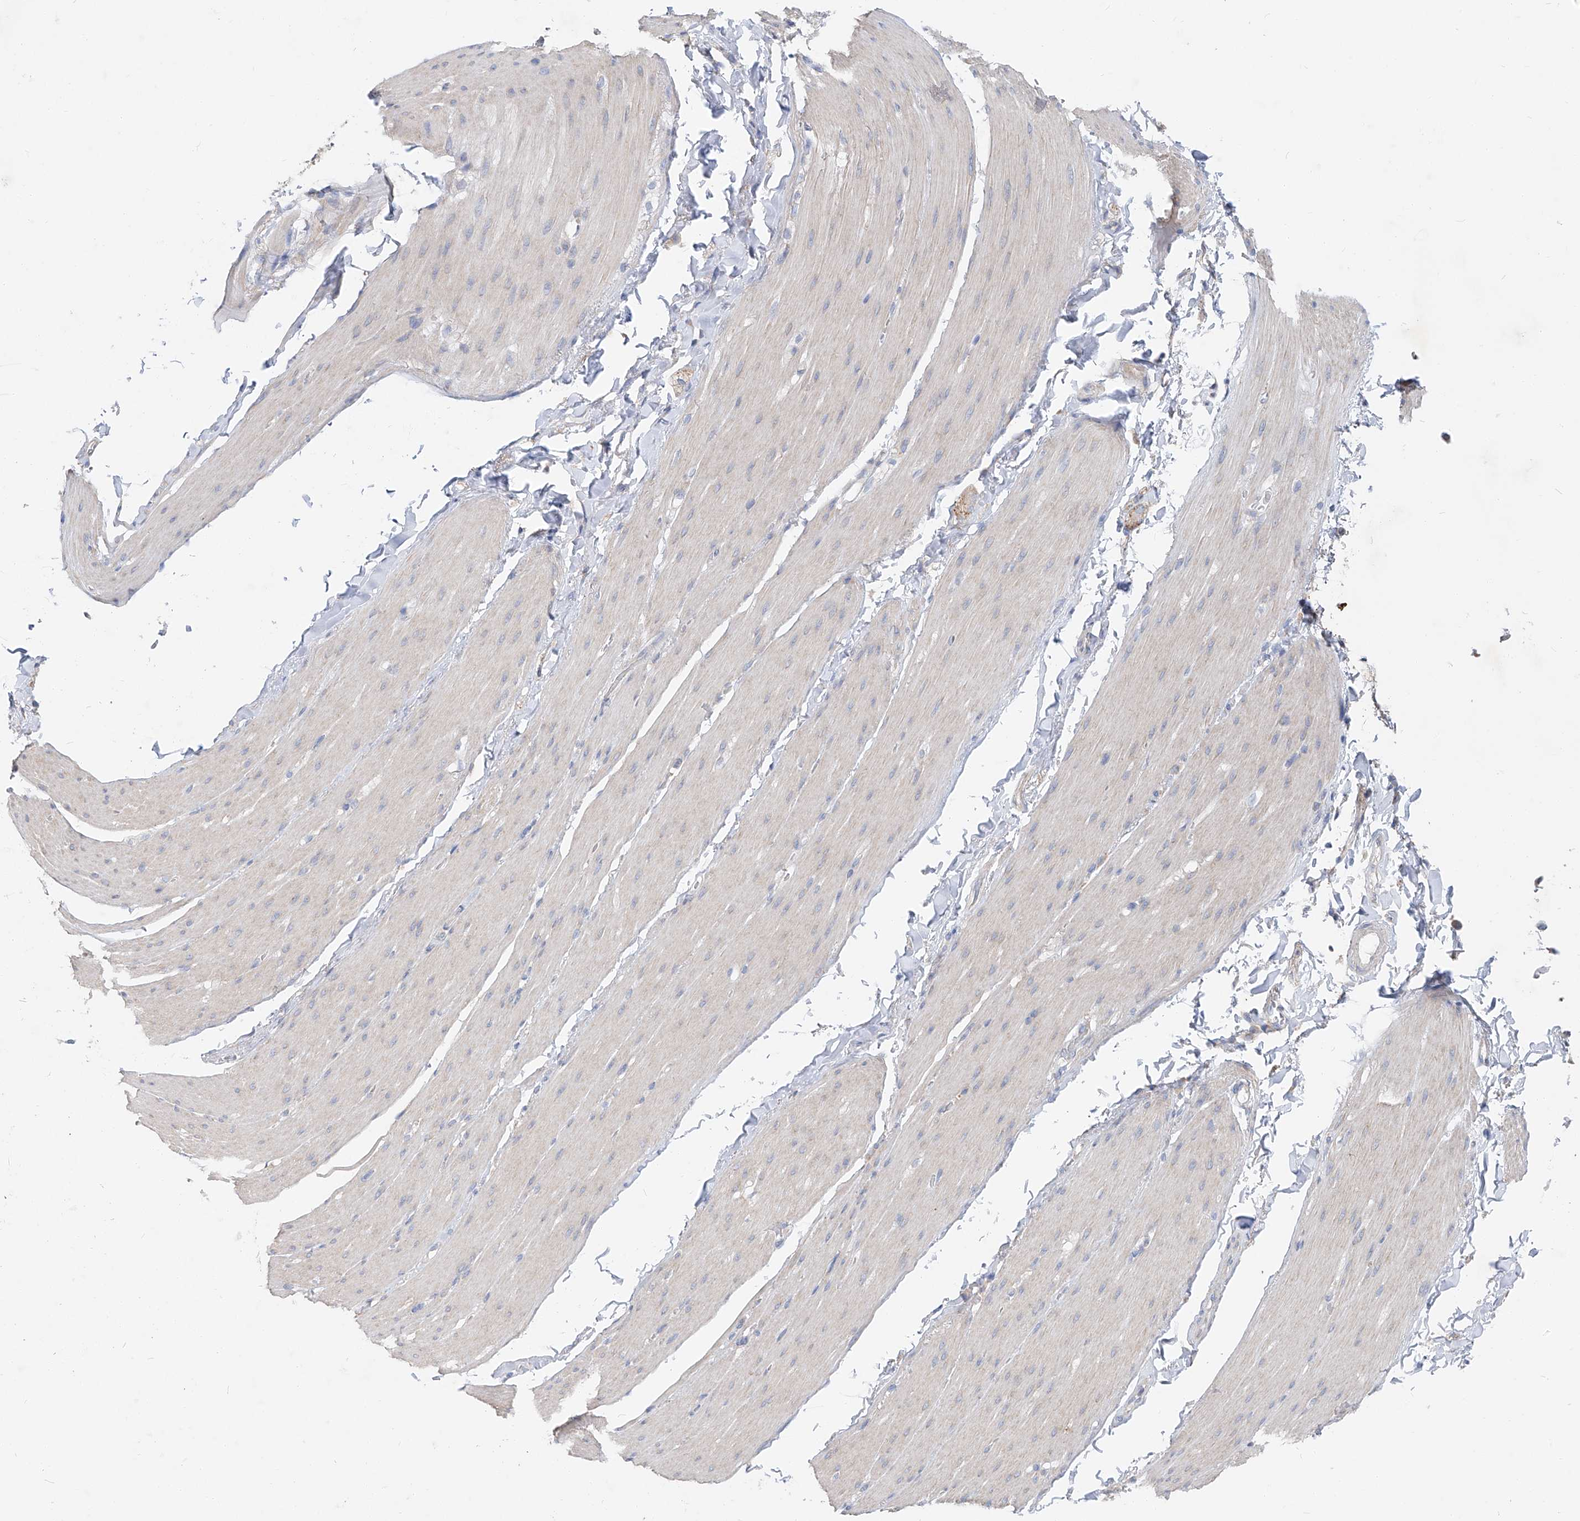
{"staining": {"intensity": "negative", "quantity": "none", "location": "none"}, "tissue": "smooth muscle", "cell_type": "Smooth muscle cells", "image_type": "normal", "snomed": [{"axis": "morphology", "description": "Normal tissue, NOS"}, {"axis": "topography", "description": "Smooth muscle"}, {"axis": "topography", "description": "Small intestine"}], "caption": "Micrograph shows no significant protein expression in smooth muscle cells of unremarkable smooth muscle. The staining is performed using DAB (3,3'-diaminobenzidine) brown chromogen with nuclei counter-stained in using hematoxylin.", "gene": "UFL1", "patient": {"sex": "female", "age": 84}}